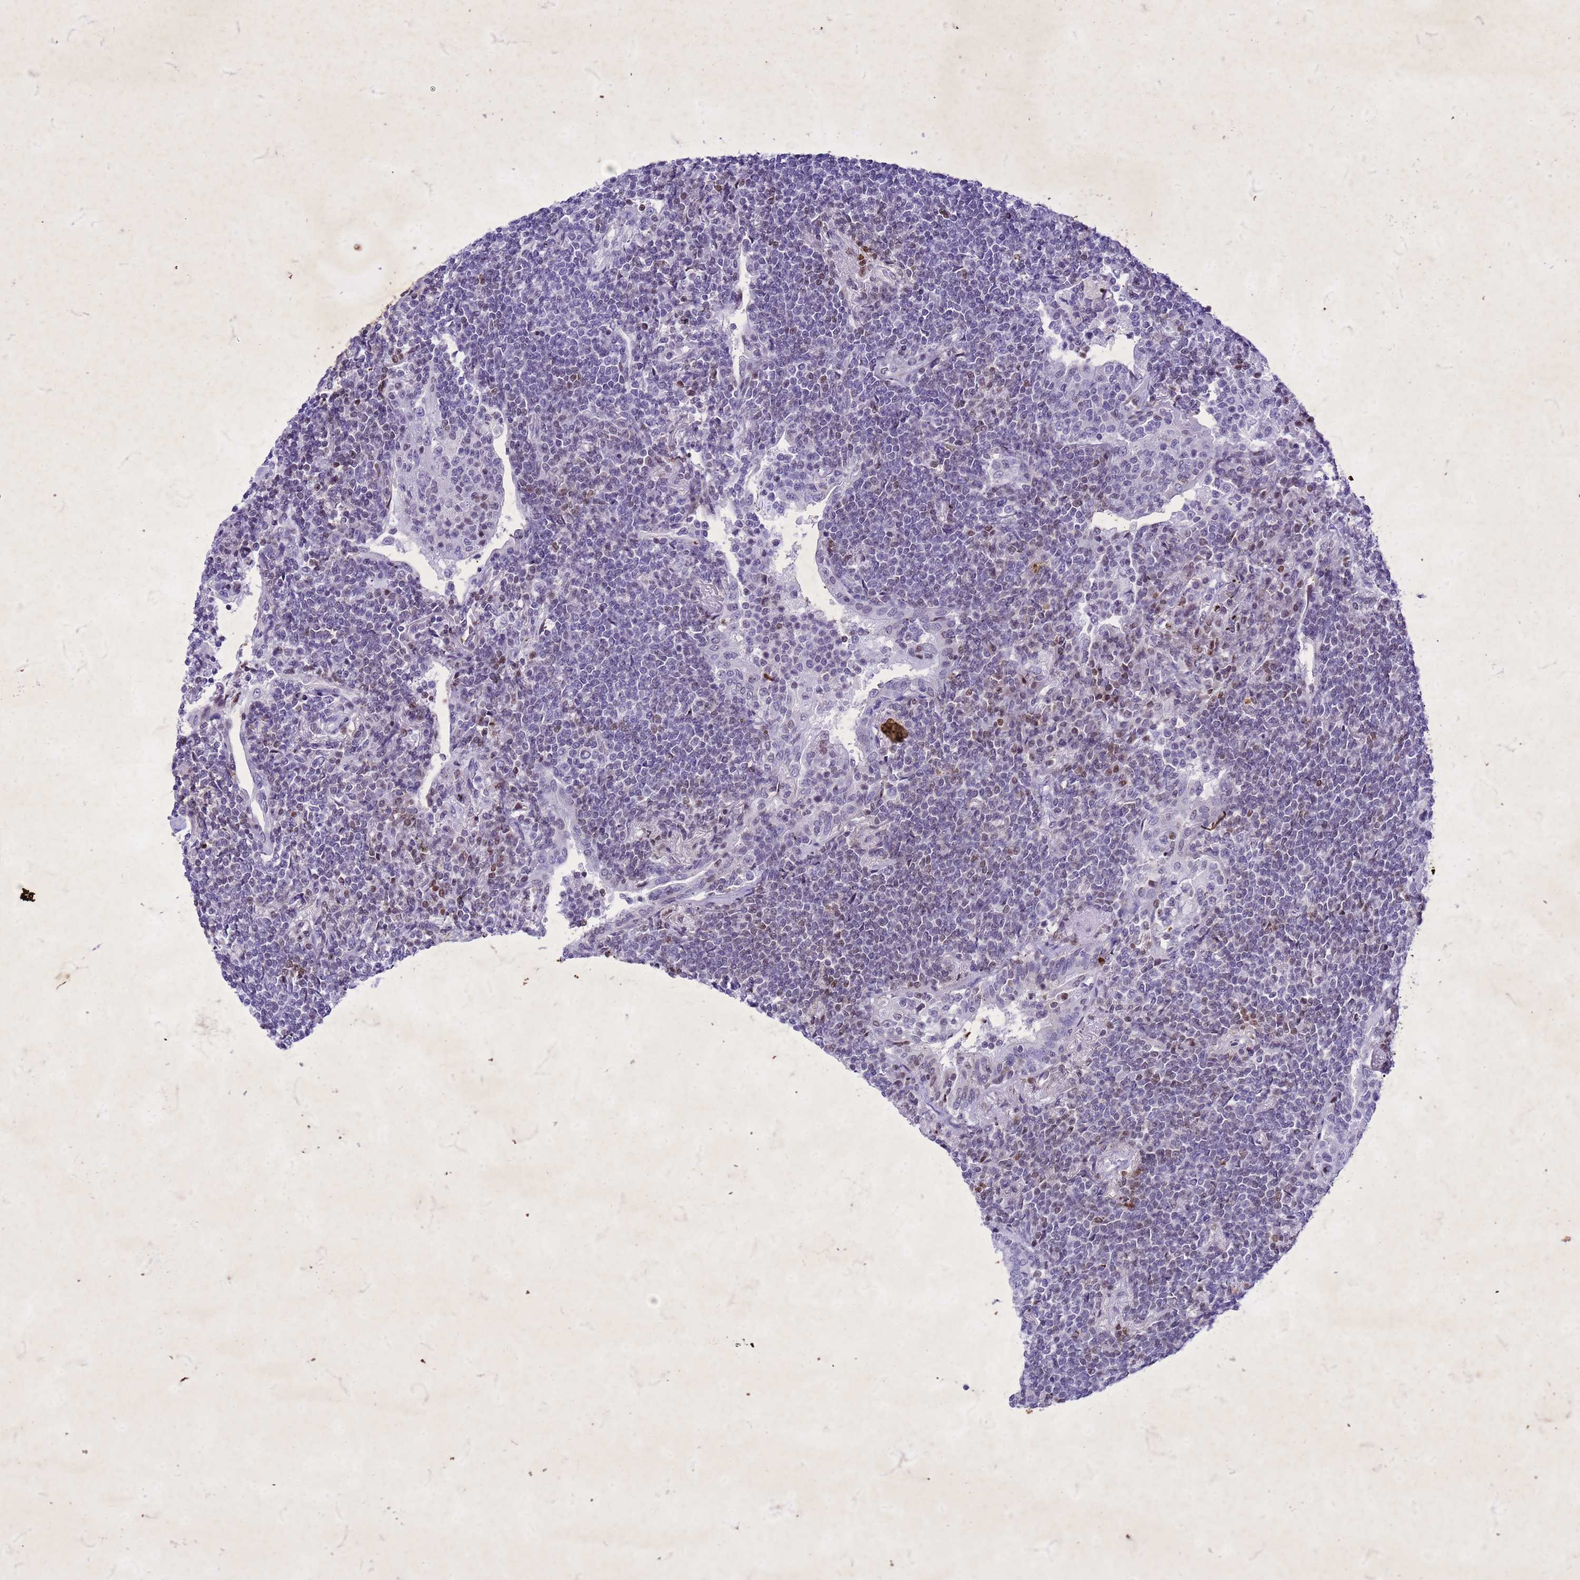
{"staining": {"intensity": "moderate", "quantity": "<25%", "location": "nuclear"}, "tissue": "lymphoma", "cell_type": "Tumor cells", "image_type": "cancer", "snomed": [{"axis": "morphology", "description": "Malignant lymphoma, non-Hodgkin's type, Low grade"}, {"axis": "topography", "description": "Lung"}], "caption": "This image exhibits IHC staining of low-grade malignant lymphoma, non-Hodgkin's type, with low moderate nuclear expression in approximately <25% of tumor cells.", "gene": "COPS9", "patient": {"sex": "female", "age": 71}}